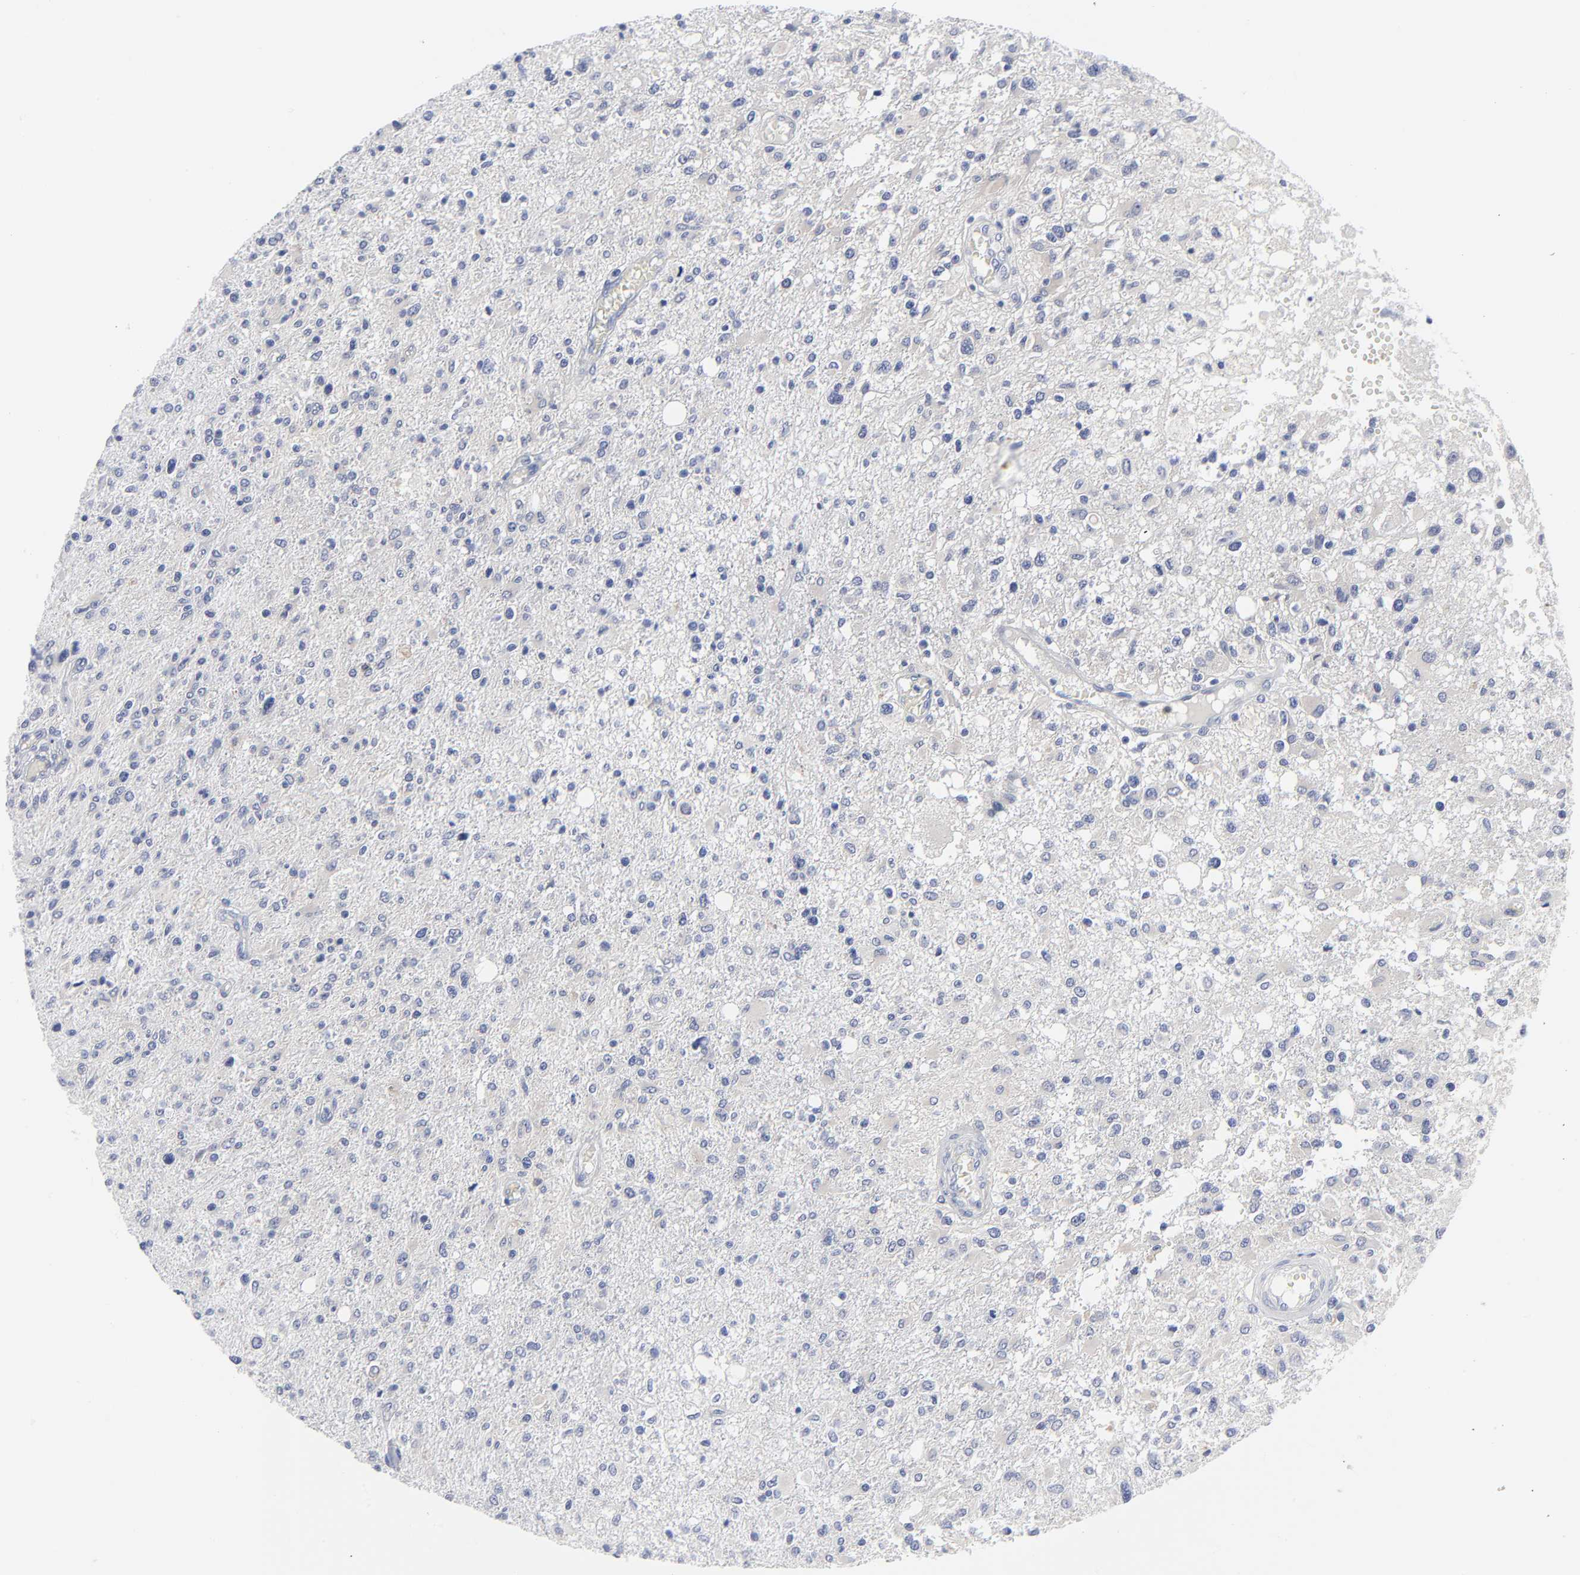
{"staining": {"intensity": "negative", "quantity": "none", "location": "none"}, "tissue": "glioma", "cell_type": "Tumor cells", "image_type": "cancer", "snomed": [{"axis": "morphology", "description": "Glioma, malignant, High grade"}, {"axis": "topography", "description": "Cerebral cortex"}], "caption": "There is no significant expression in tumor cells of glioma.", "gene": "CLEC4G", "patient": {"sex": "male", "age": 76}}